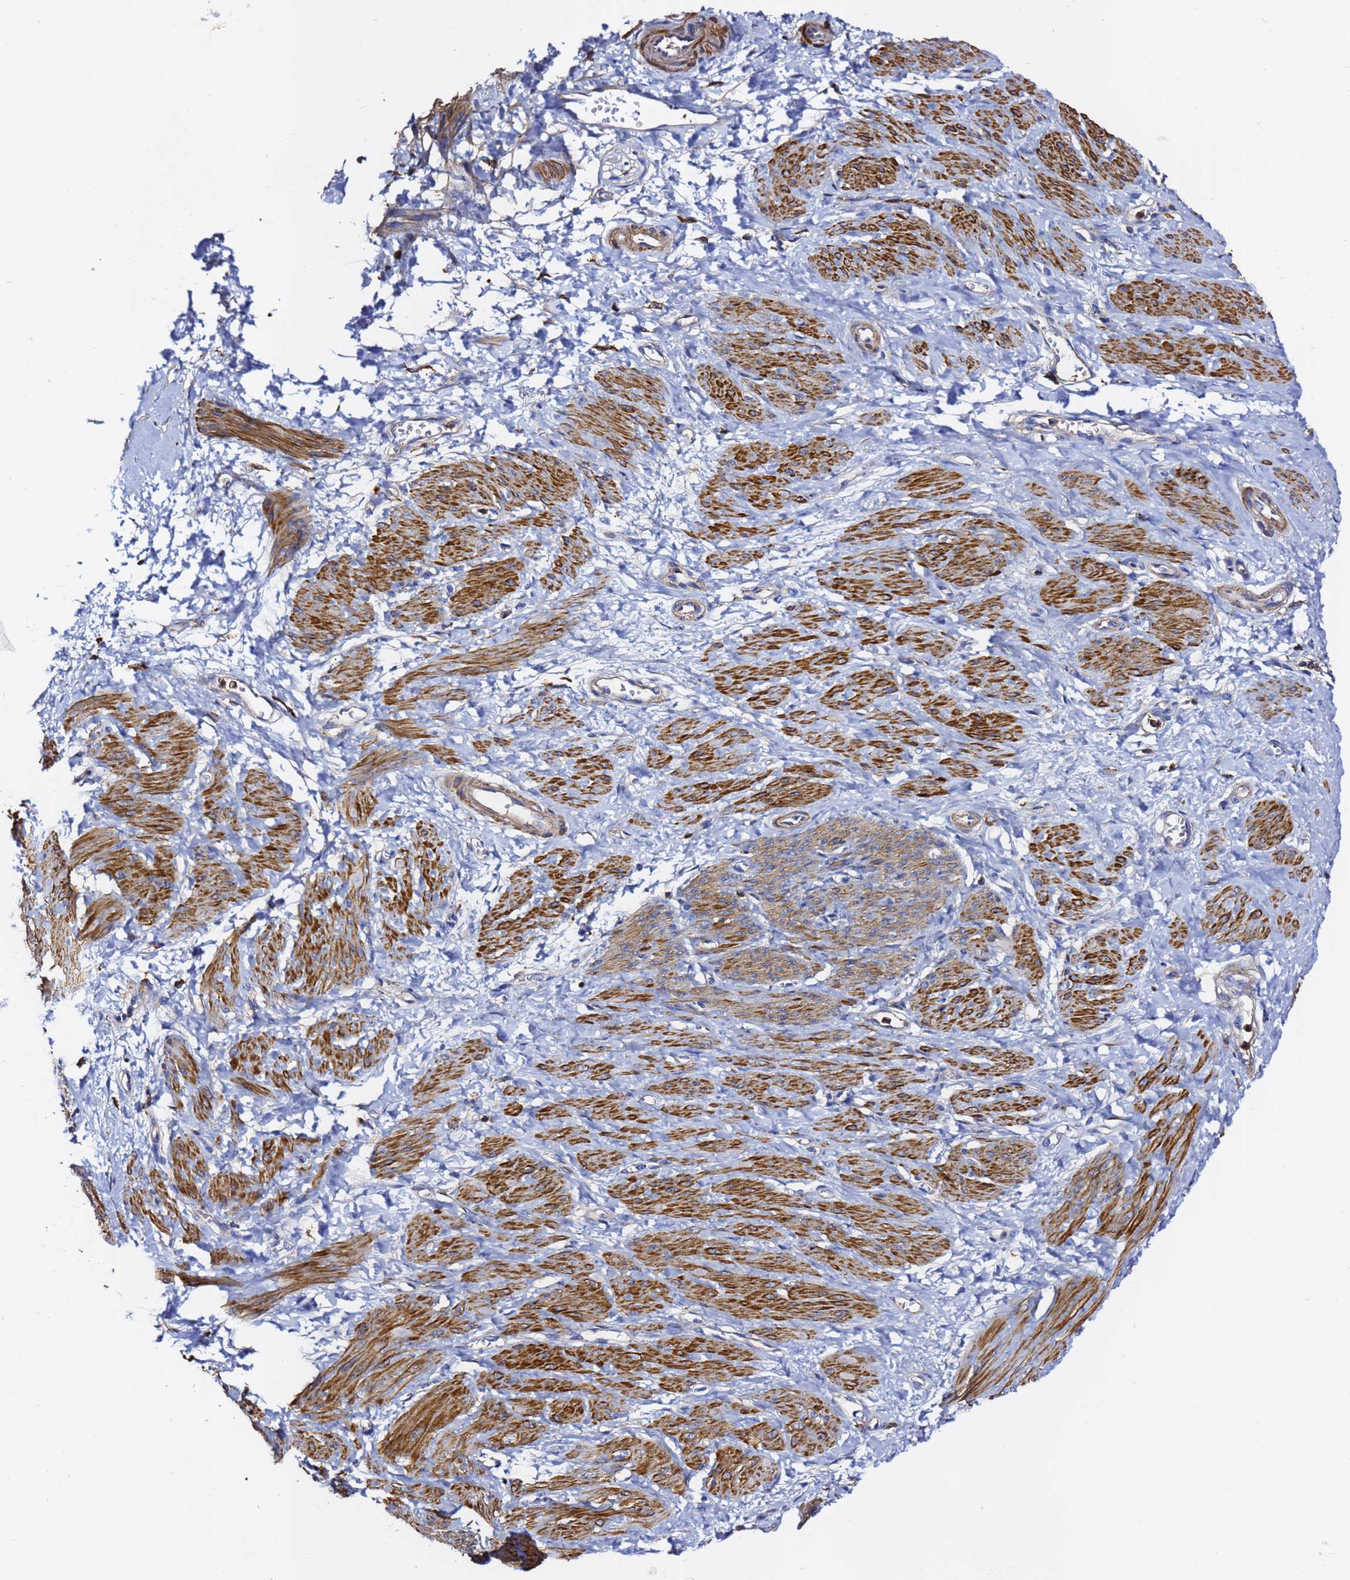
{"staining": {"intensity": "strong", "quantity": "25%-75%", "location": "cytoplasmic/membranous"}, "tissue": "smooth muscle", "cell_type": "Smooth muscle cells", "image_type": "normal", "snomed": [{"axis": "morphology", "description": "Normal tissue, NOS"}, {"axis": "topography", "description": "Smooth muscle"}, {"axis": "topography", "description": "Uterus"}], "caption": "Smooth muscle stained for a protein shows strong cytoplasmic/membranous positivity in smooth muscle cells. (DAB IHC with brightfield microscopy, high magnification).", "gene": "ACTA1", "patient": {"sex": "female", "age": 39}}